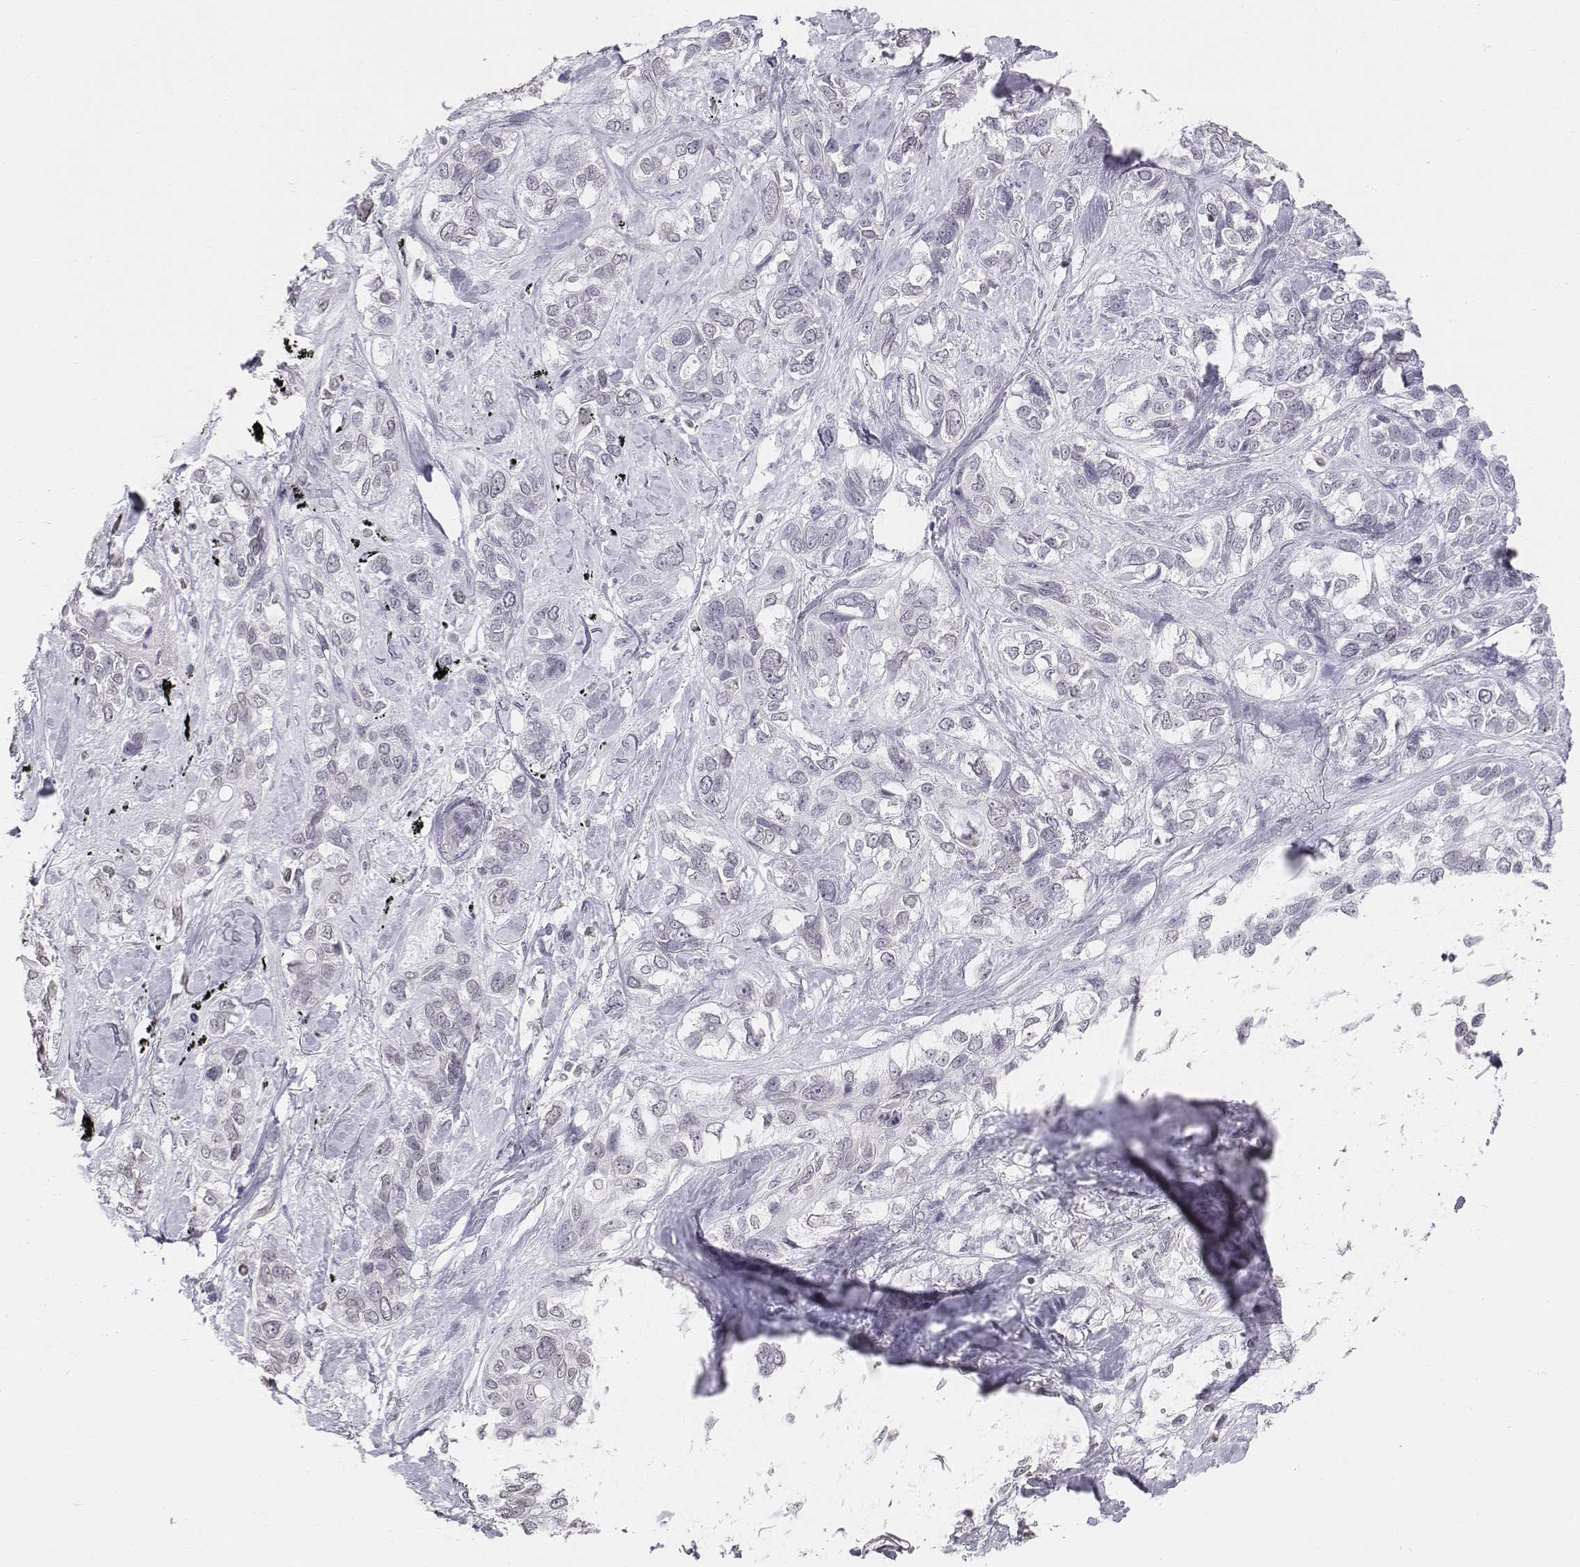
{"staining": {"intensity": "negative", "quantity": "none", "location": "none"}, "tissue": "lung cancer", "cell_type": "Tumor cells", "image_type": "cancer", "snomed": [{"axis": "morphology", "description": "Squamous cell carcinoma, NOS"}, {"axis": "topography", "description": "Lung"}], "caption": "The micrograph reveals no staining of tumor cells in squamous cell carcinoma (lung). (DAB (3,3'-diaminobenzidine) immunohistochemistry (IHC) with hematoxylin counter stain).", "gene": "BARHL1", "patient": {"sex": "female", "age": 70}}